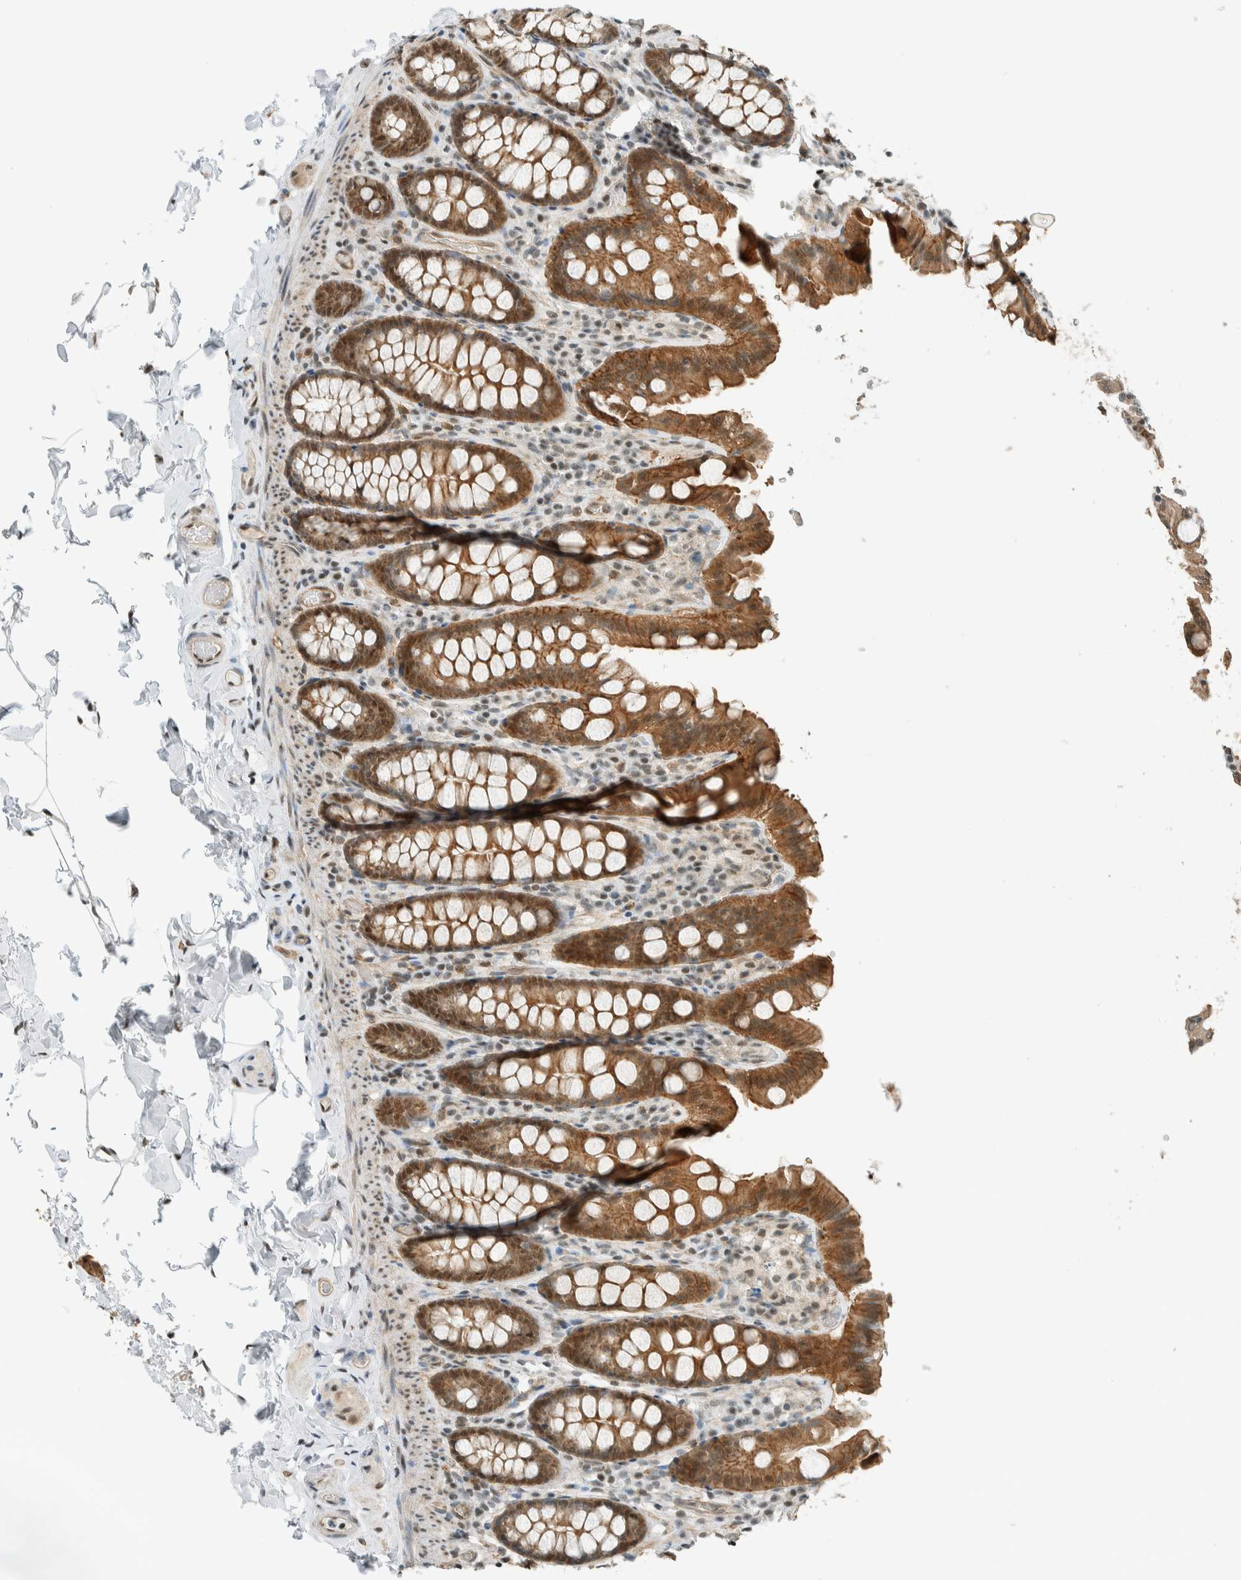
{"staining": {"intensity": "moderate", "quantity": "25%-75%", "location": "cytoplasmic/membranous,nuclear"}, "tissue": "colon", "cell_type": "Endothelial cells", "image_type": "normal", "snomed": [{"axis": "morphology", "description": "Normal tissue, NOS"}, {"axis": "topography", "description": "Colon"}, {"axis": "topography", "description": "Peripheral nerve tissue"}], "caption": "This image shows unremarkable colon stained with immunohistochemistry (IHC) to label a protein in brown. The cytoplasmic/membranous,nuclear of endothelial cells show moderate positivity for the protein. Nuclei are counter-stained blue.", "gene": "NIBAN2", "patient": {"sex": "female", "age": 61}}